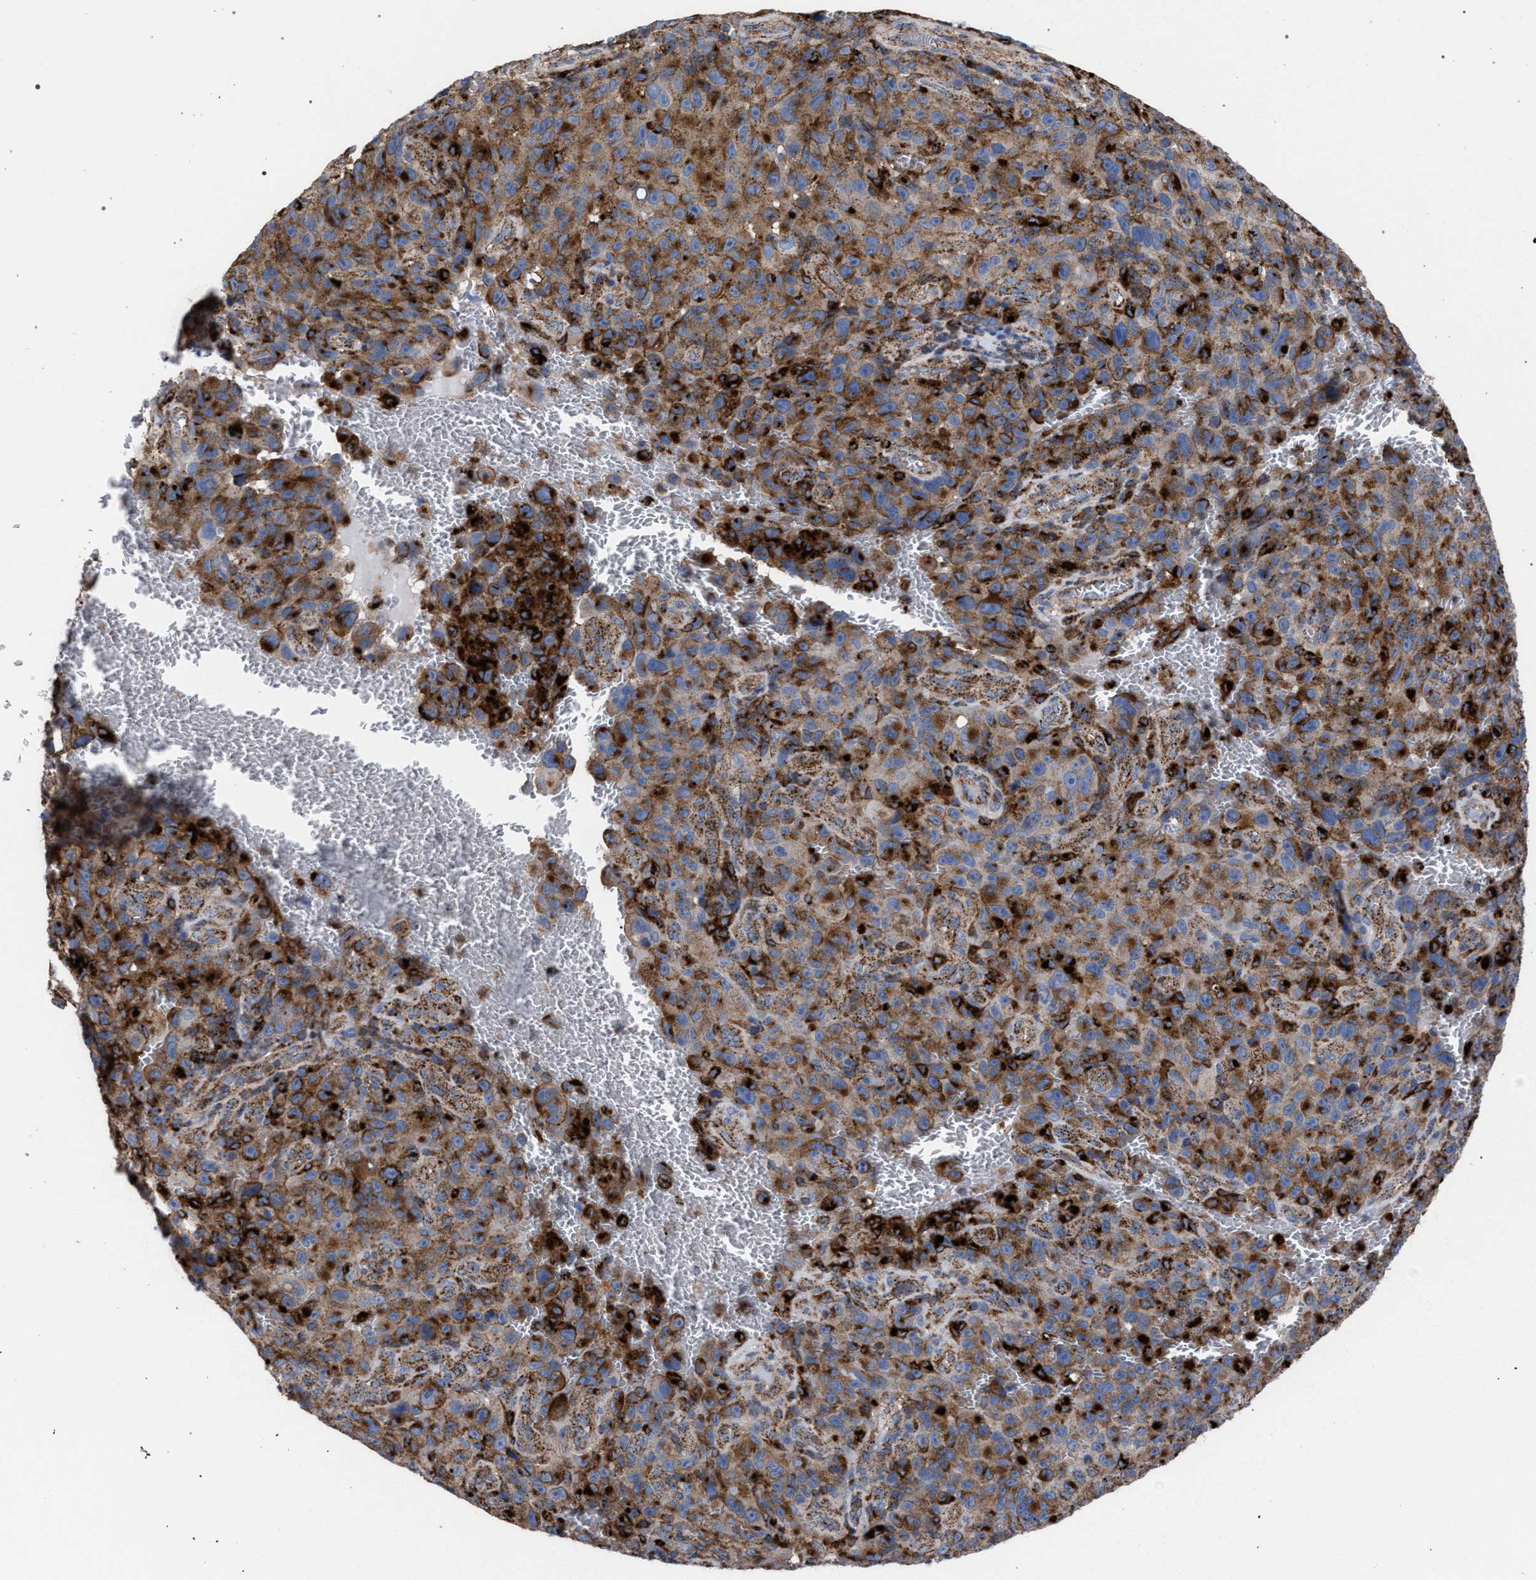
{"staining": {"intensity": "strong", "quantity": ">75%", "location": "cytoplasmic/membranous"}, "tissue": "melanoma", "cell_type": "Tumor cells", "image_type": "cancer", "snomed": [{"axis": "morphology", "description": "Malignant melanoma, NOS"}, {"axis": "topography", "description": "Skin"}], "caption": "Strong cytoplasmic/membranous protein staining is seen in about >75% of tumor cells in melanoma.", "gene": "PPT1", "patient": {"sex": "female", "age": 82}}